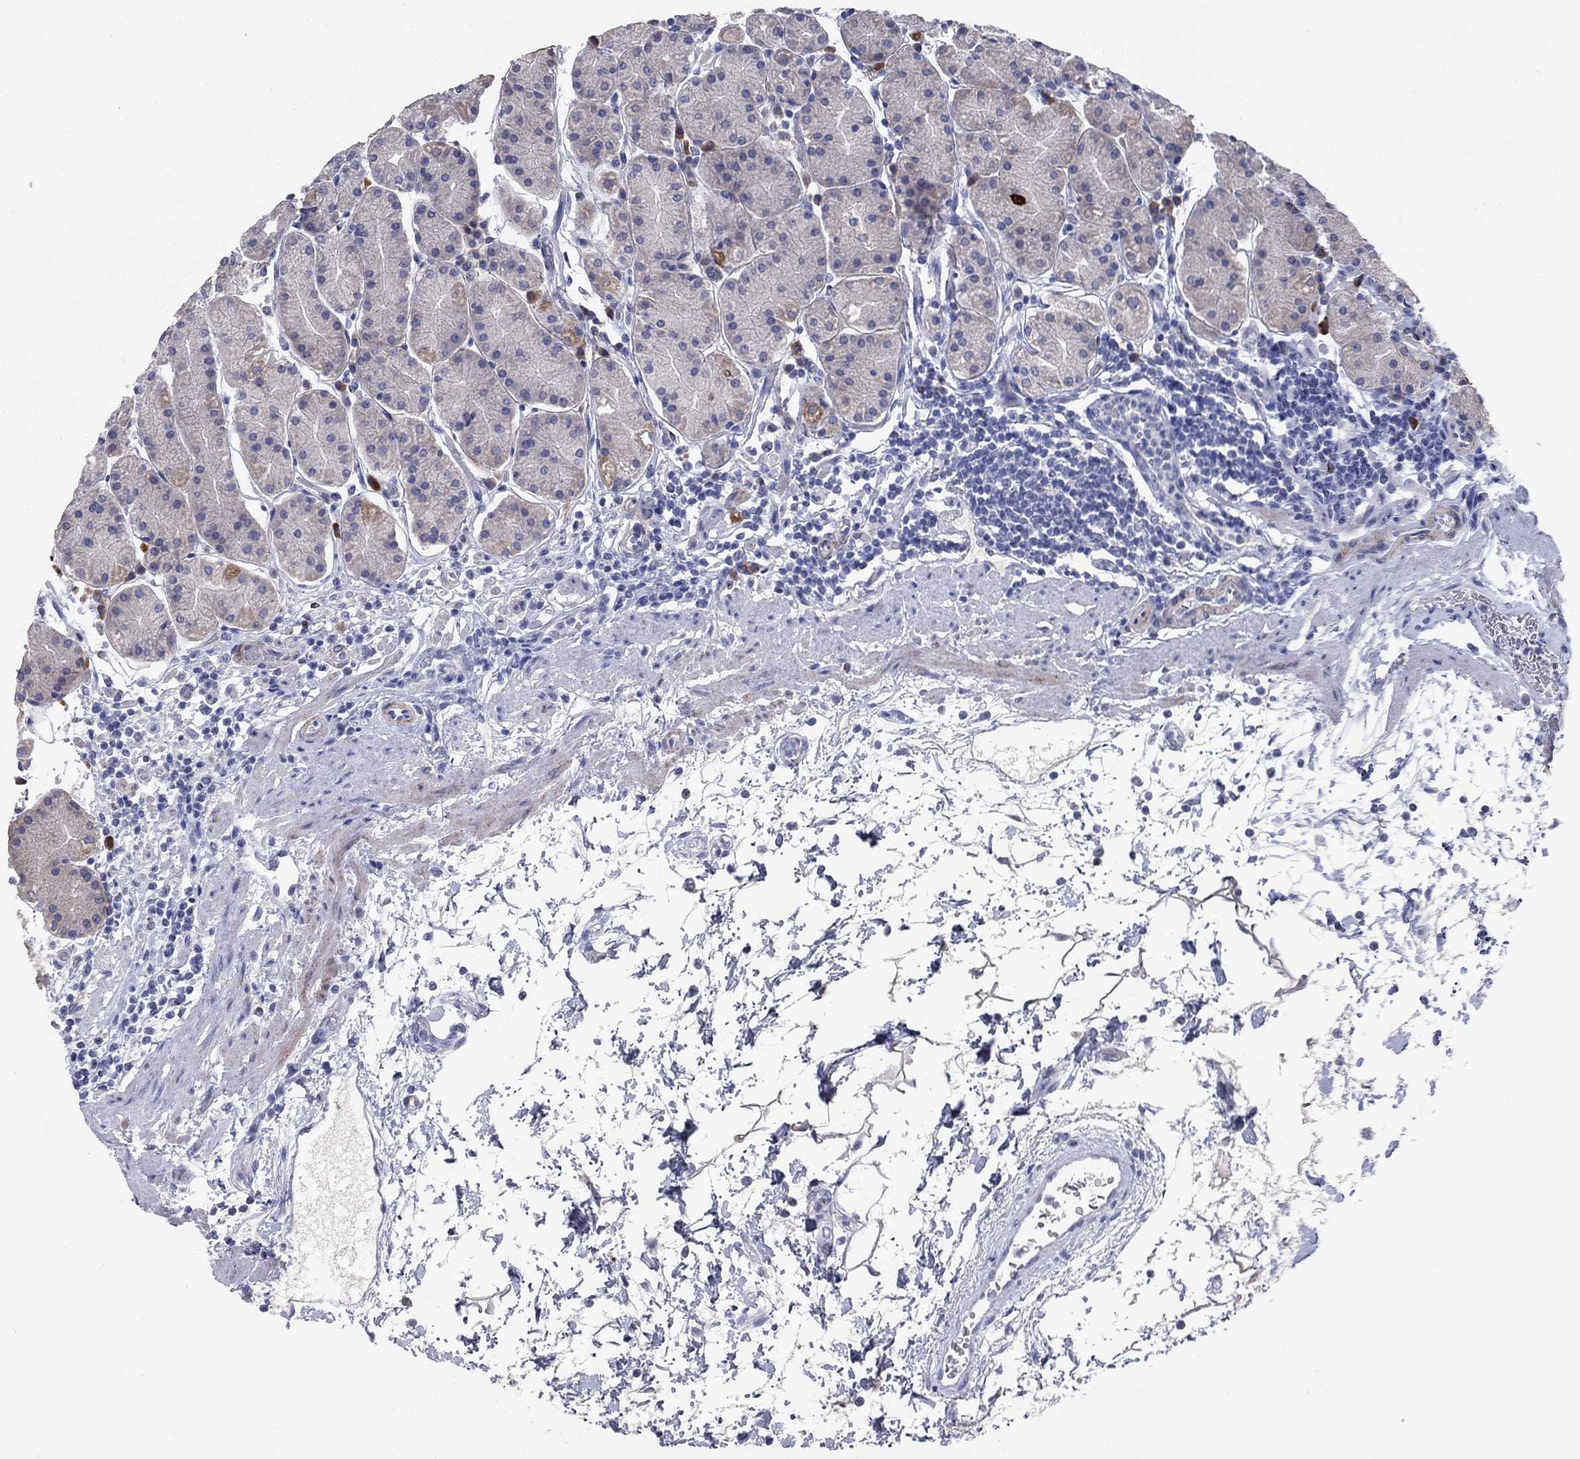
{"staining": {"intensity": "moderate", "quantity": "<25%", "location": "cytoplasmic/membranous"}, "tissue": "stomach", "cell_type": "Glandular cells", "image_type": "normal", "snomed": [{"axis": "morphology", "description": "Normal tissue, NOS"}, {"axis": "topography", "description": "Stomach"}], "caption": "About <25% of glandular cells in benign human stomach display moderate cytoplasmic/membranous protein positivity as visualized by brown immunohistochemical staining.", "gene": "NTRK2", "patient": {"sex": "male", "age": 54}}